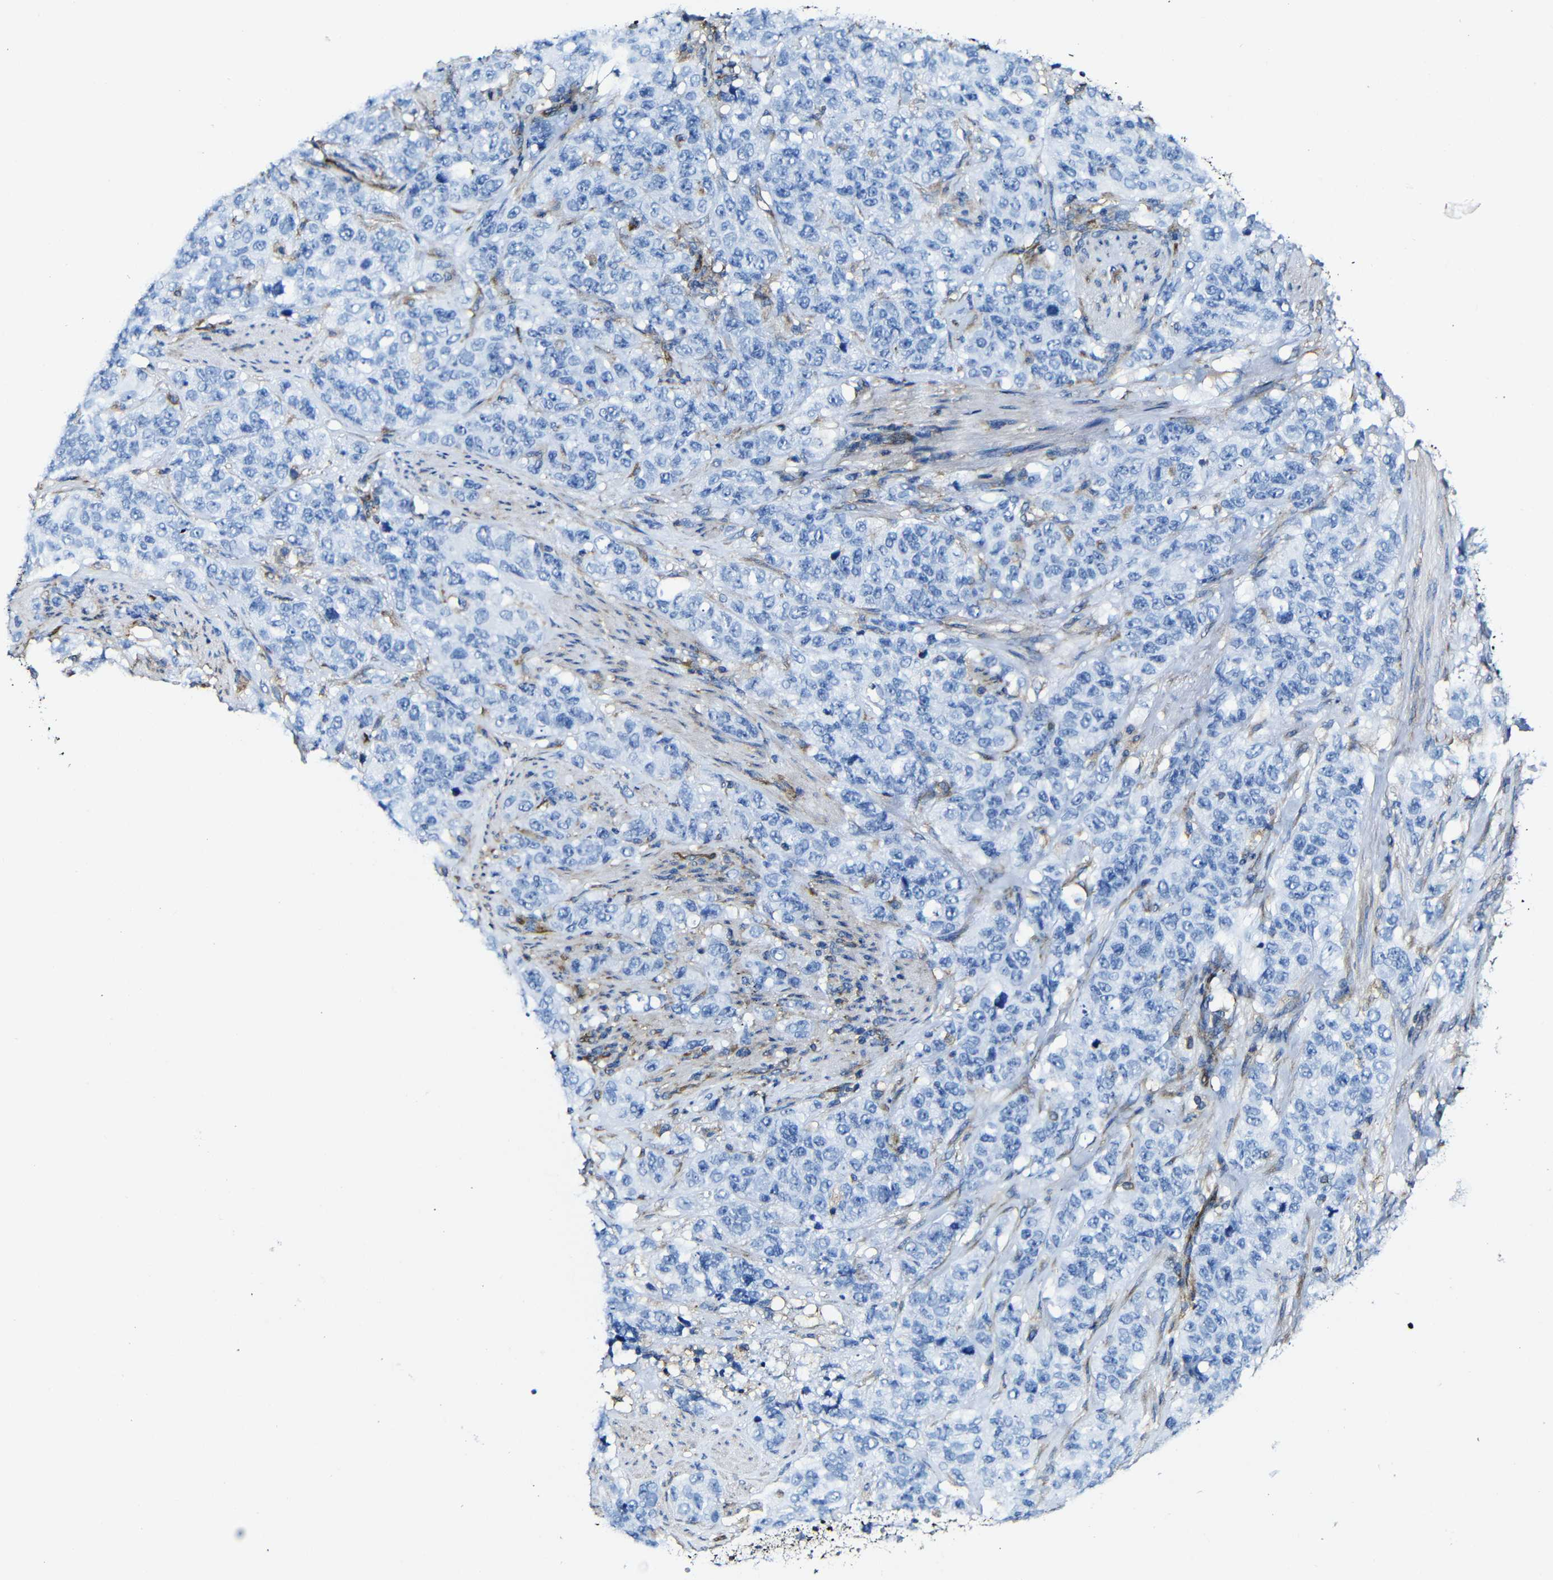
{"staining": {"intensity": "negative", "quantity": "none", "location": "none"}, "tissue": "stomach cancer", "cell_type": "Tumor cells", "image_type": "cancer", "snomed": [{"axis": "morphology", "description": "Adenocarcinoma, NOS"}, {"axis": "topography", "description": "Stomach"}], "caption": "Immunohistochemistry (IHC) of human stomach cancer displays no expression in tumor cells. (DAB immunohistochemistry (IHC) visualized using brightfield microscopy, high magnification).", "gene": "MSN", "patient": {"sex": "male", "age": 48}}